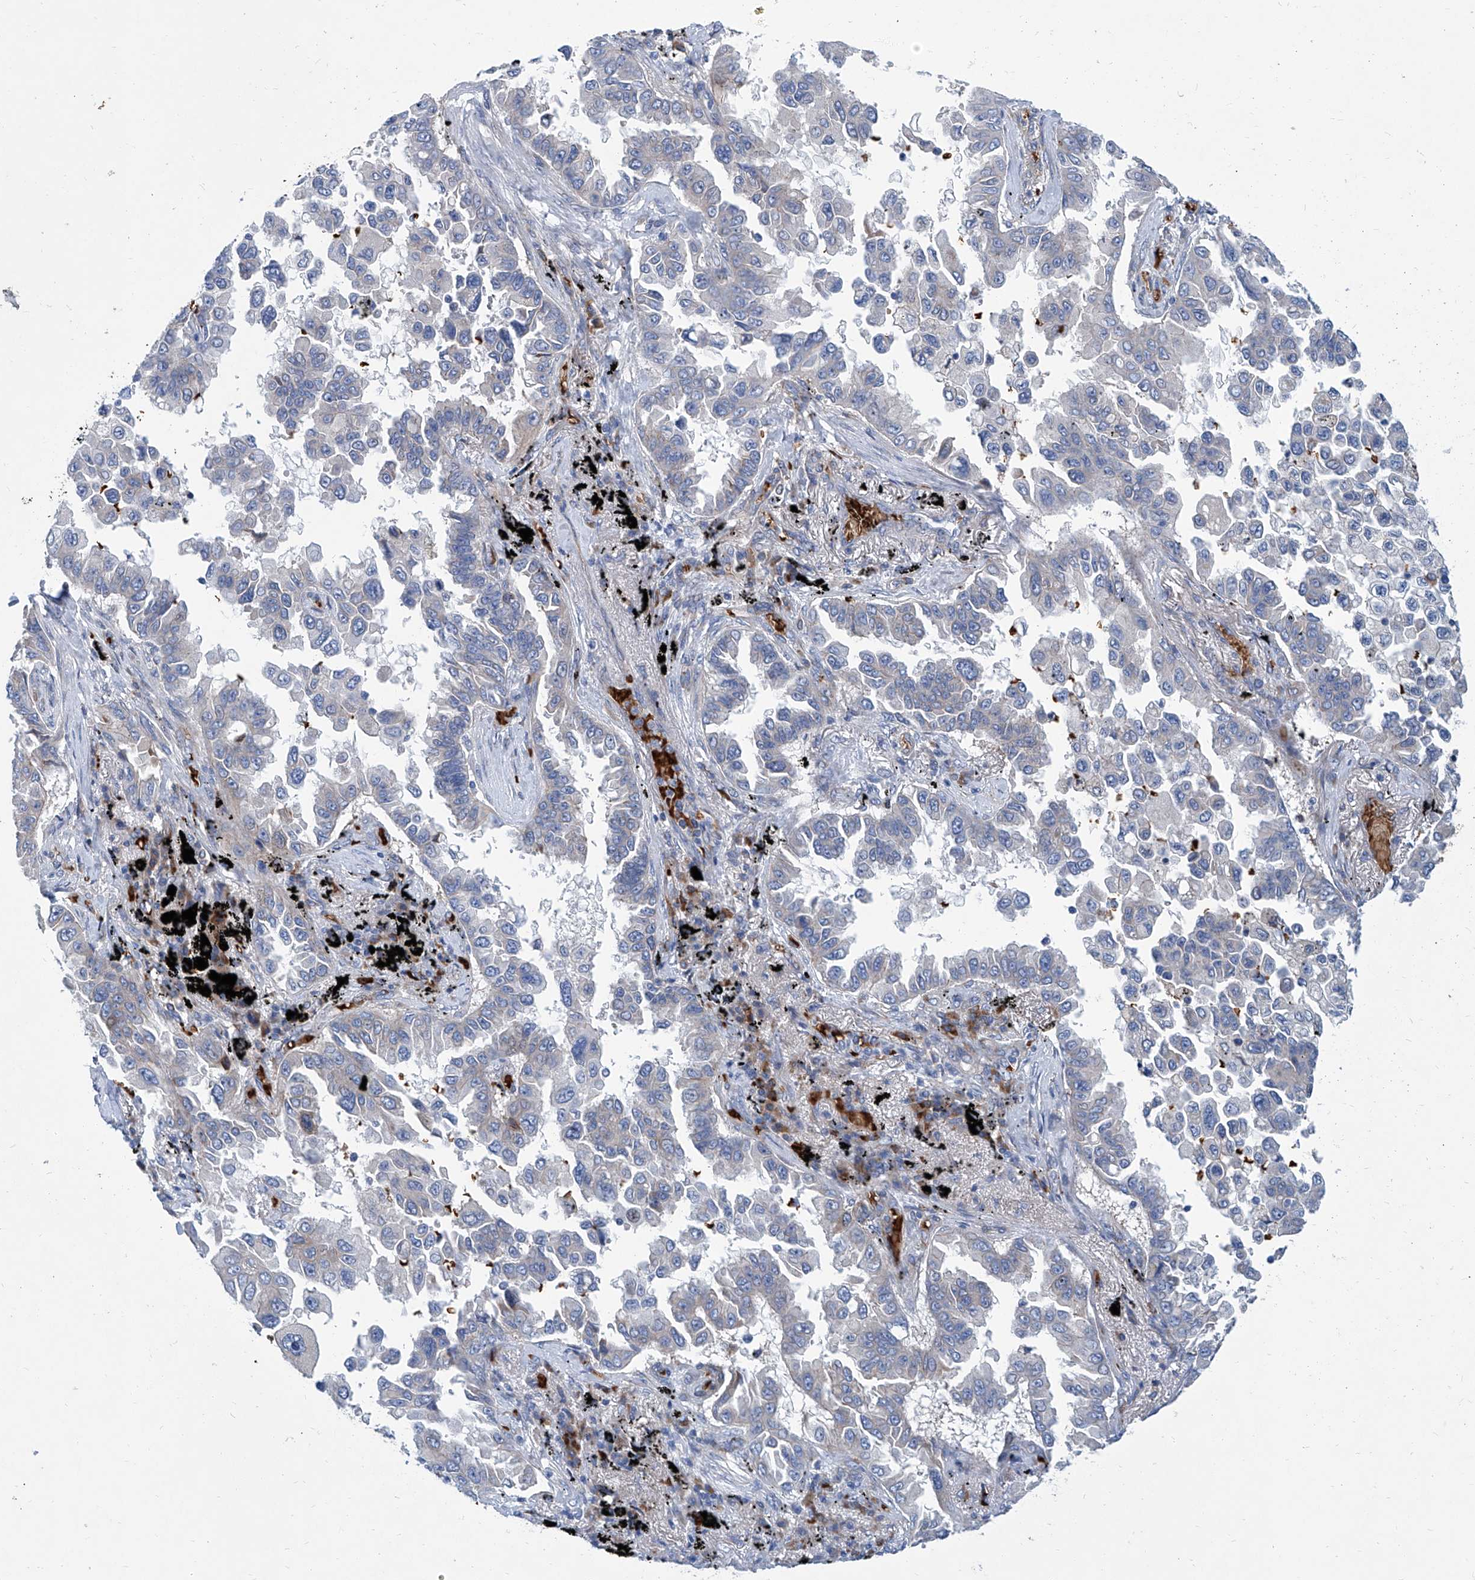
{"staining": {"intensity": "negative", "quantity": "none", "location": "none"}, "tissue": "lung cancer", "cell_type": "Tumor cells", "image_type": "cancer", "snomed": [{"axis": "morphology", "description": "Adenocarcinoma, NOS"}, {"axis": "topography", "description": "Lung"}], "caption": "An image of human lung cancer (adenocarcinoma) is negative for staining in tumor cells. (DAB immunohistochemistry, high magnification).", "gene": "FPR2", "patient": {"sex": "female", "age": 67}}